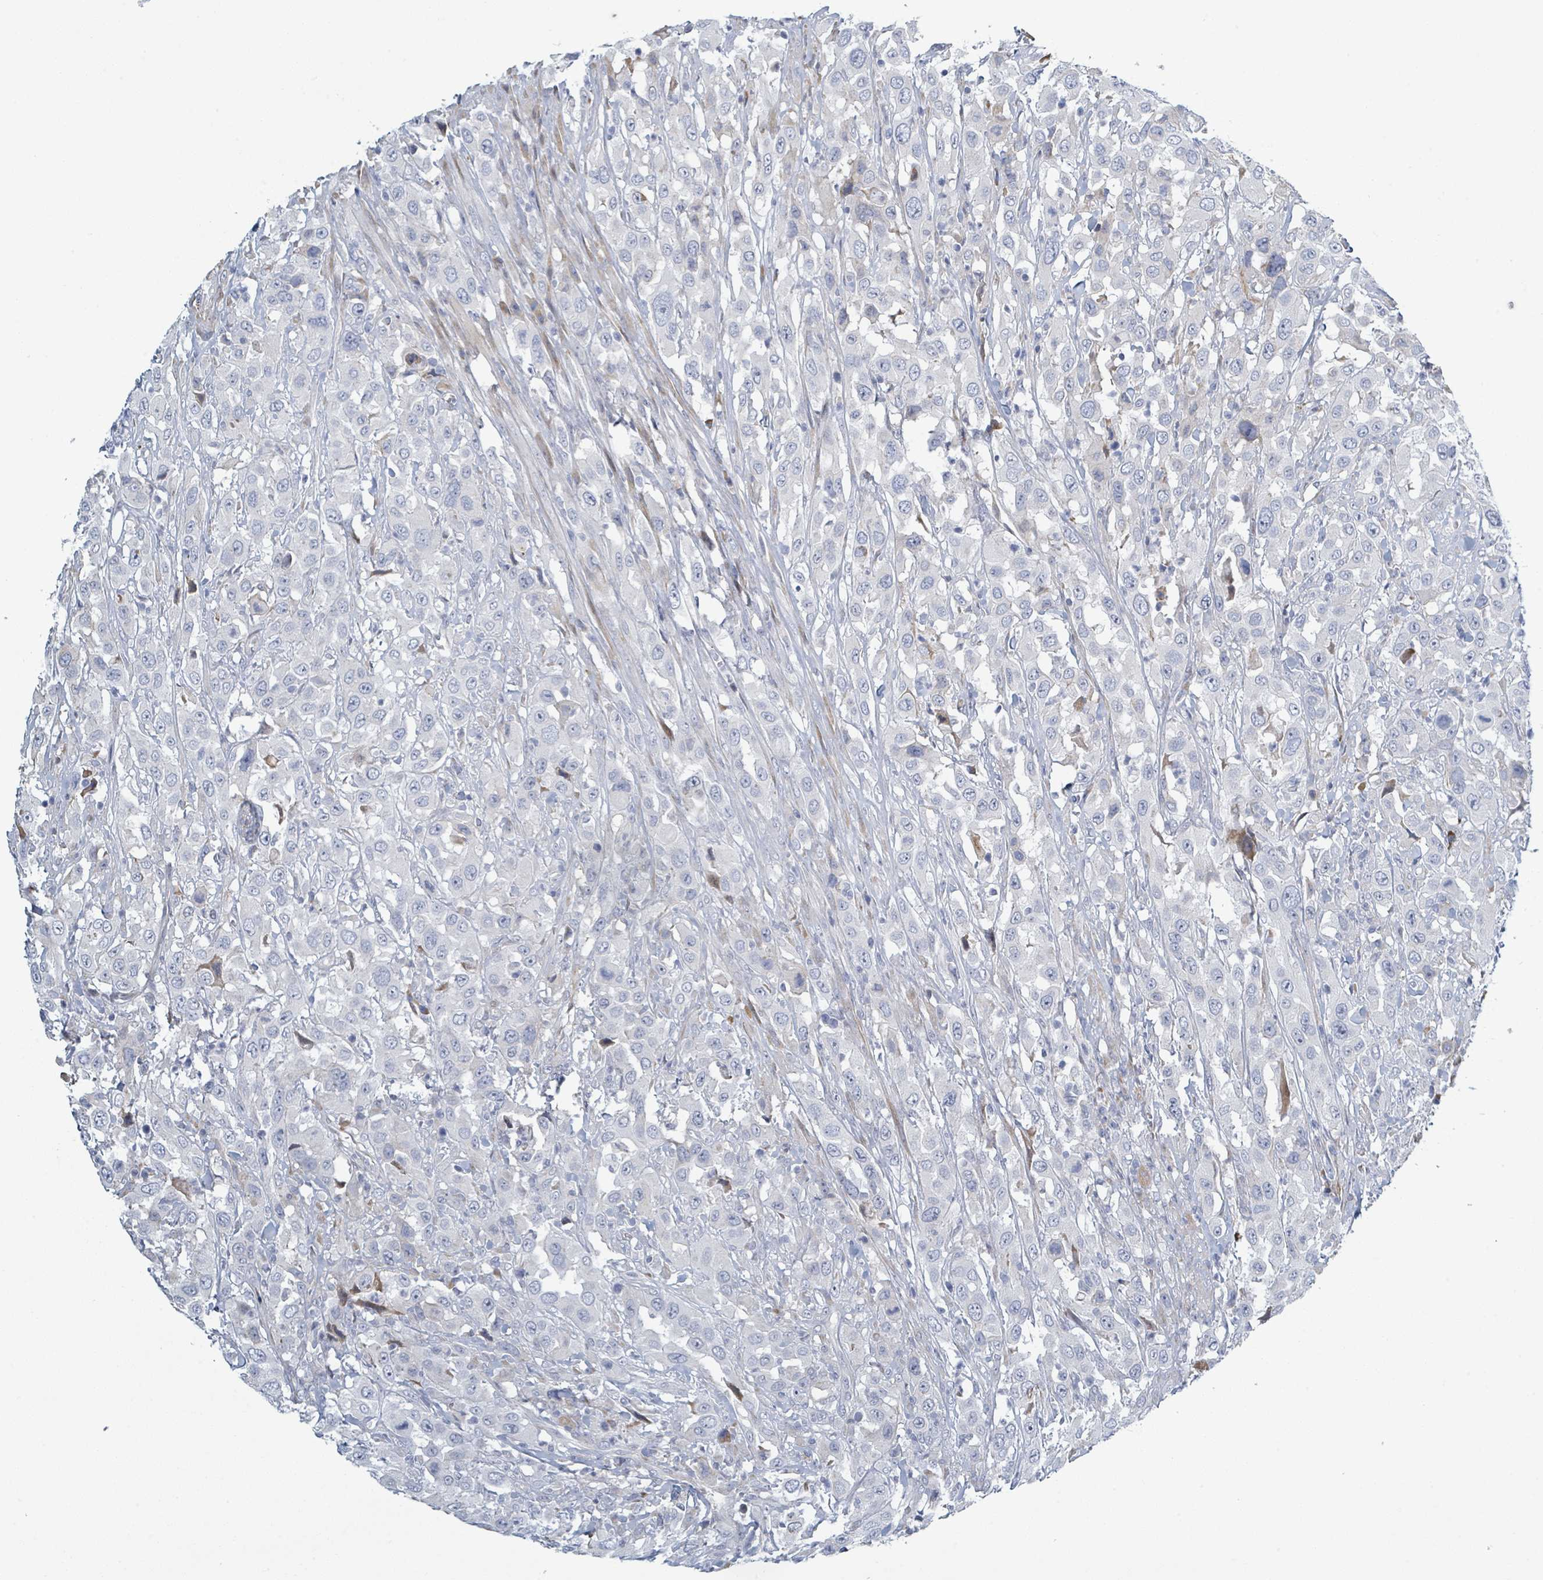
{"staining": {"intensity": "negative", "quantity": "none", "location": "none"}, "tissue": "urothelial cancer", "cell_type": "Tumor cells", "image_type": "cancer", "snomed": [{"axis": "morphology", "description": "Urothelial carcinoma, High grade"}, {"axis": "topography", "description": "Urinary bladder"}], "caption": "A photomicrograph of human urothelial cancer is negative for staining in tumor cells.", "gene": "RAB33B", "patient": {"sex": "male", "age": 61}}